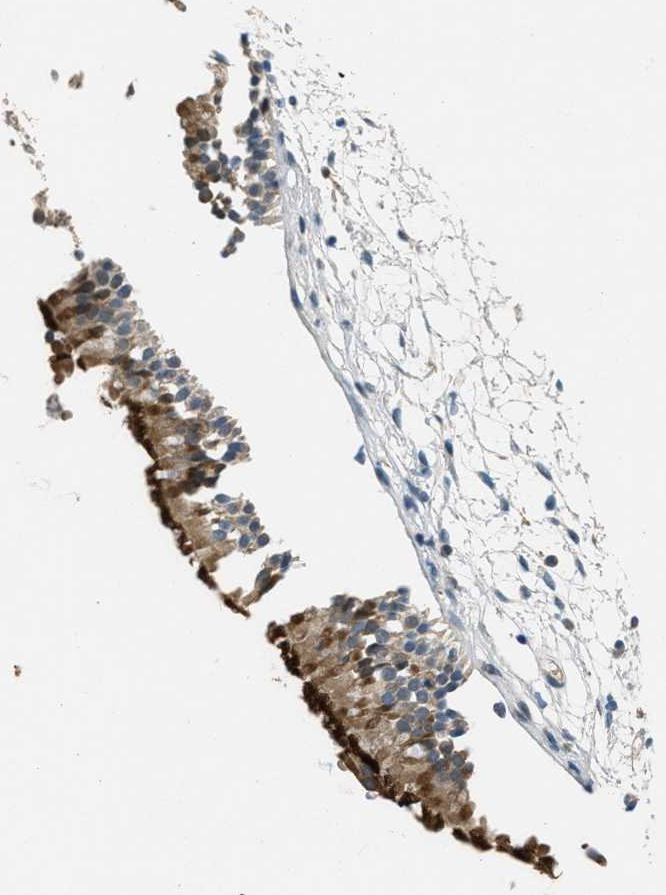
{"staining": {"intensity": "strong", "quantity": ">75%", "location": "cytoplasmic/membranous"}, "tissue": "nasopharynx", "cell_type": "Respiratory epithelial cells", "image_type": "normal", "snomed": [{"axis": "morphology", "description": "Normal tissue, NOS"}, {"axis": "topography", "description": "Nasopharynx"}], "caption": "Protein staining displays strong cytoplasmic/membranous staining in about >75% of respiratory epithelial cells in benign nasopharynx.", "gene": "ADCY6", "patient": {"sex": "female", "age": 54}}